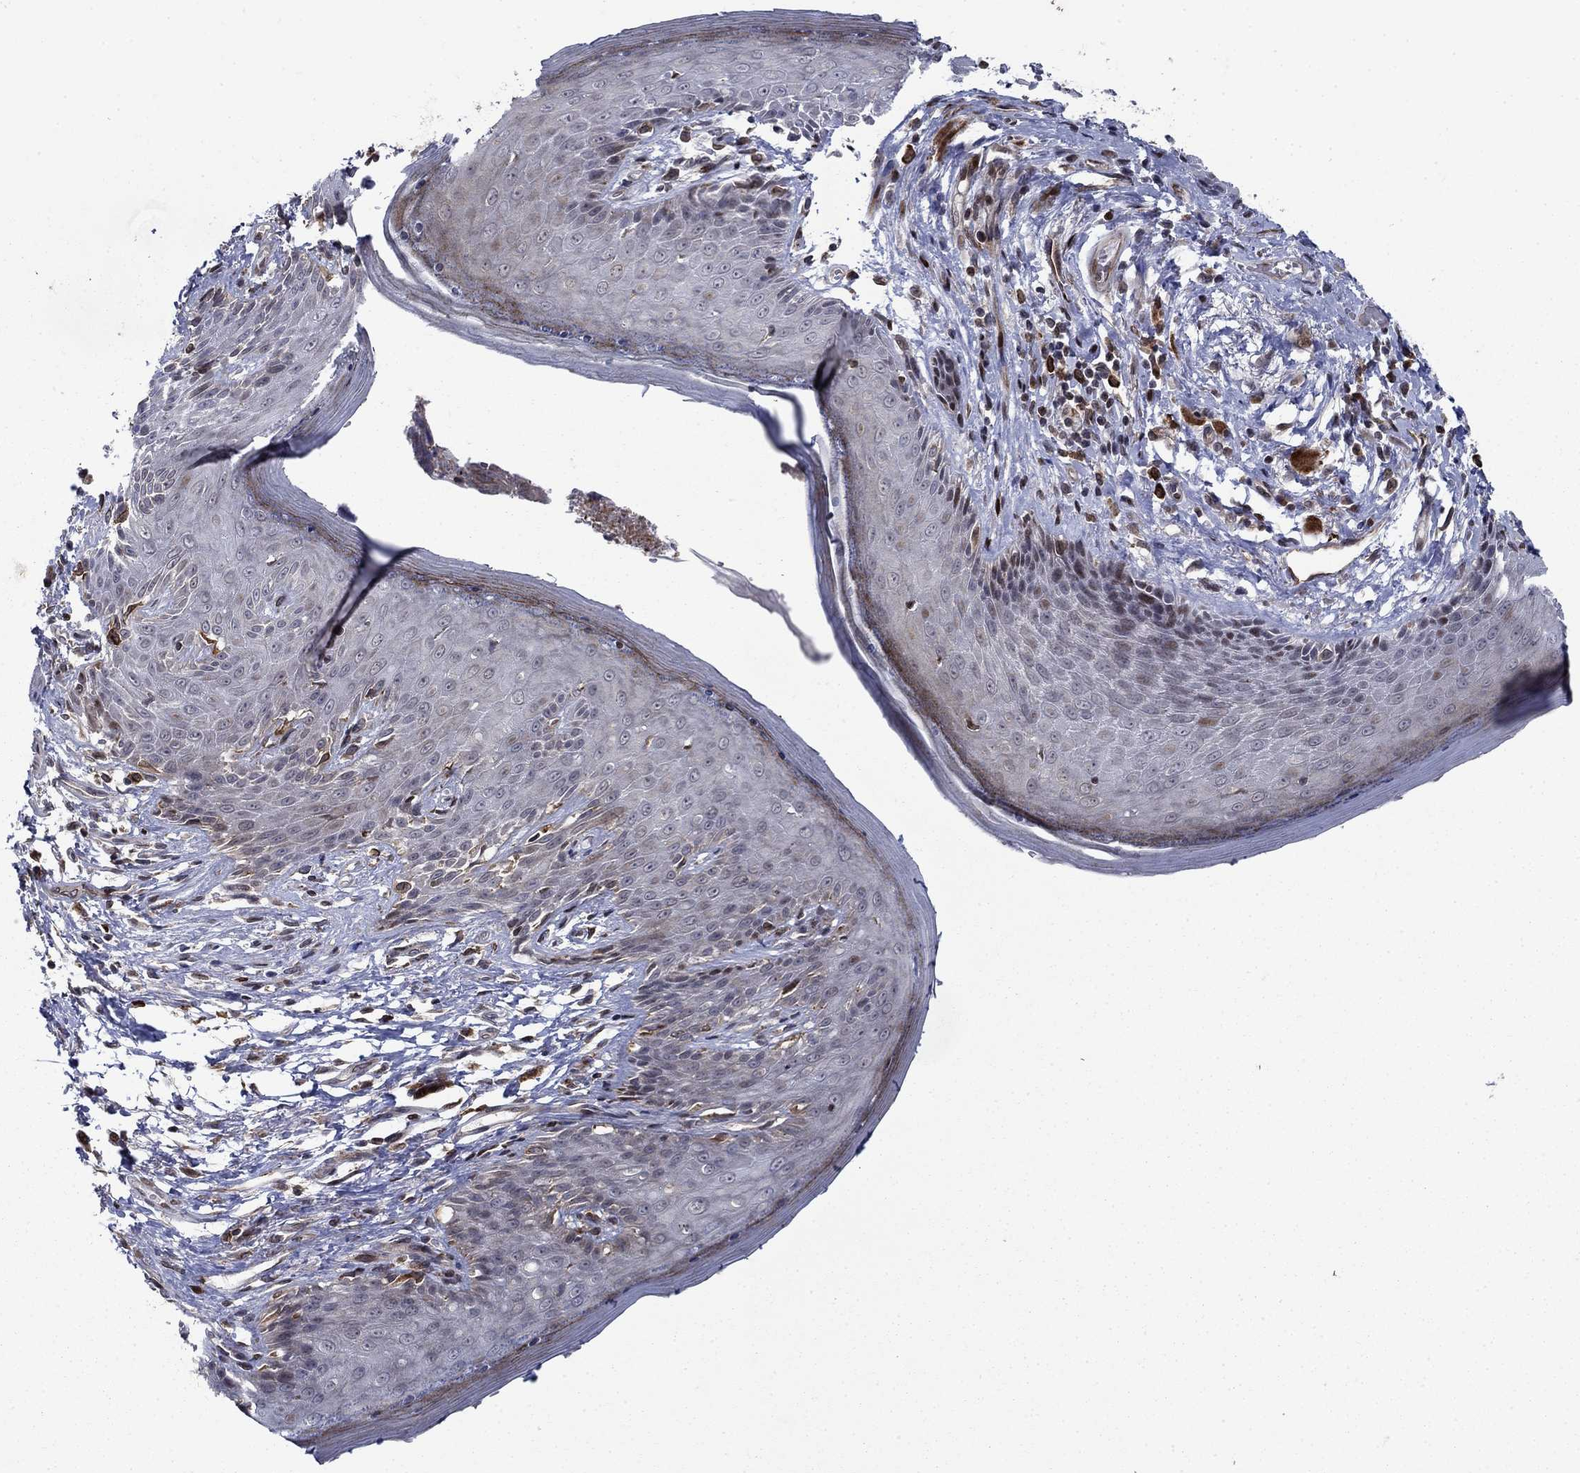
{"staining": {"intensity": "weak", "quantity": "<25%", "location": "cytoplasmic/membranous"}, "tissue": "skin", "cell_type": "Epidermal cells", "image_type": "normal", "snomed": [{"axis": "morphology", "description": "Normal tissue, NOS"}, {"axis": "morphology", "description": "Adenocarcinoma, NOS"}, {"axis": "topography", "description": "Rectum"}, {"axis": "topography", "description": "Anal"}], "caption": "This histopathology image is of unremarkable skin stained with immunohistochemistry (IHC) to label a protein in brown with the nuclei are counter-stained blue. There is no expression in epidermal cells.", "gene": "DHRS7", "patient": {"sex": "female", "age": 68}}